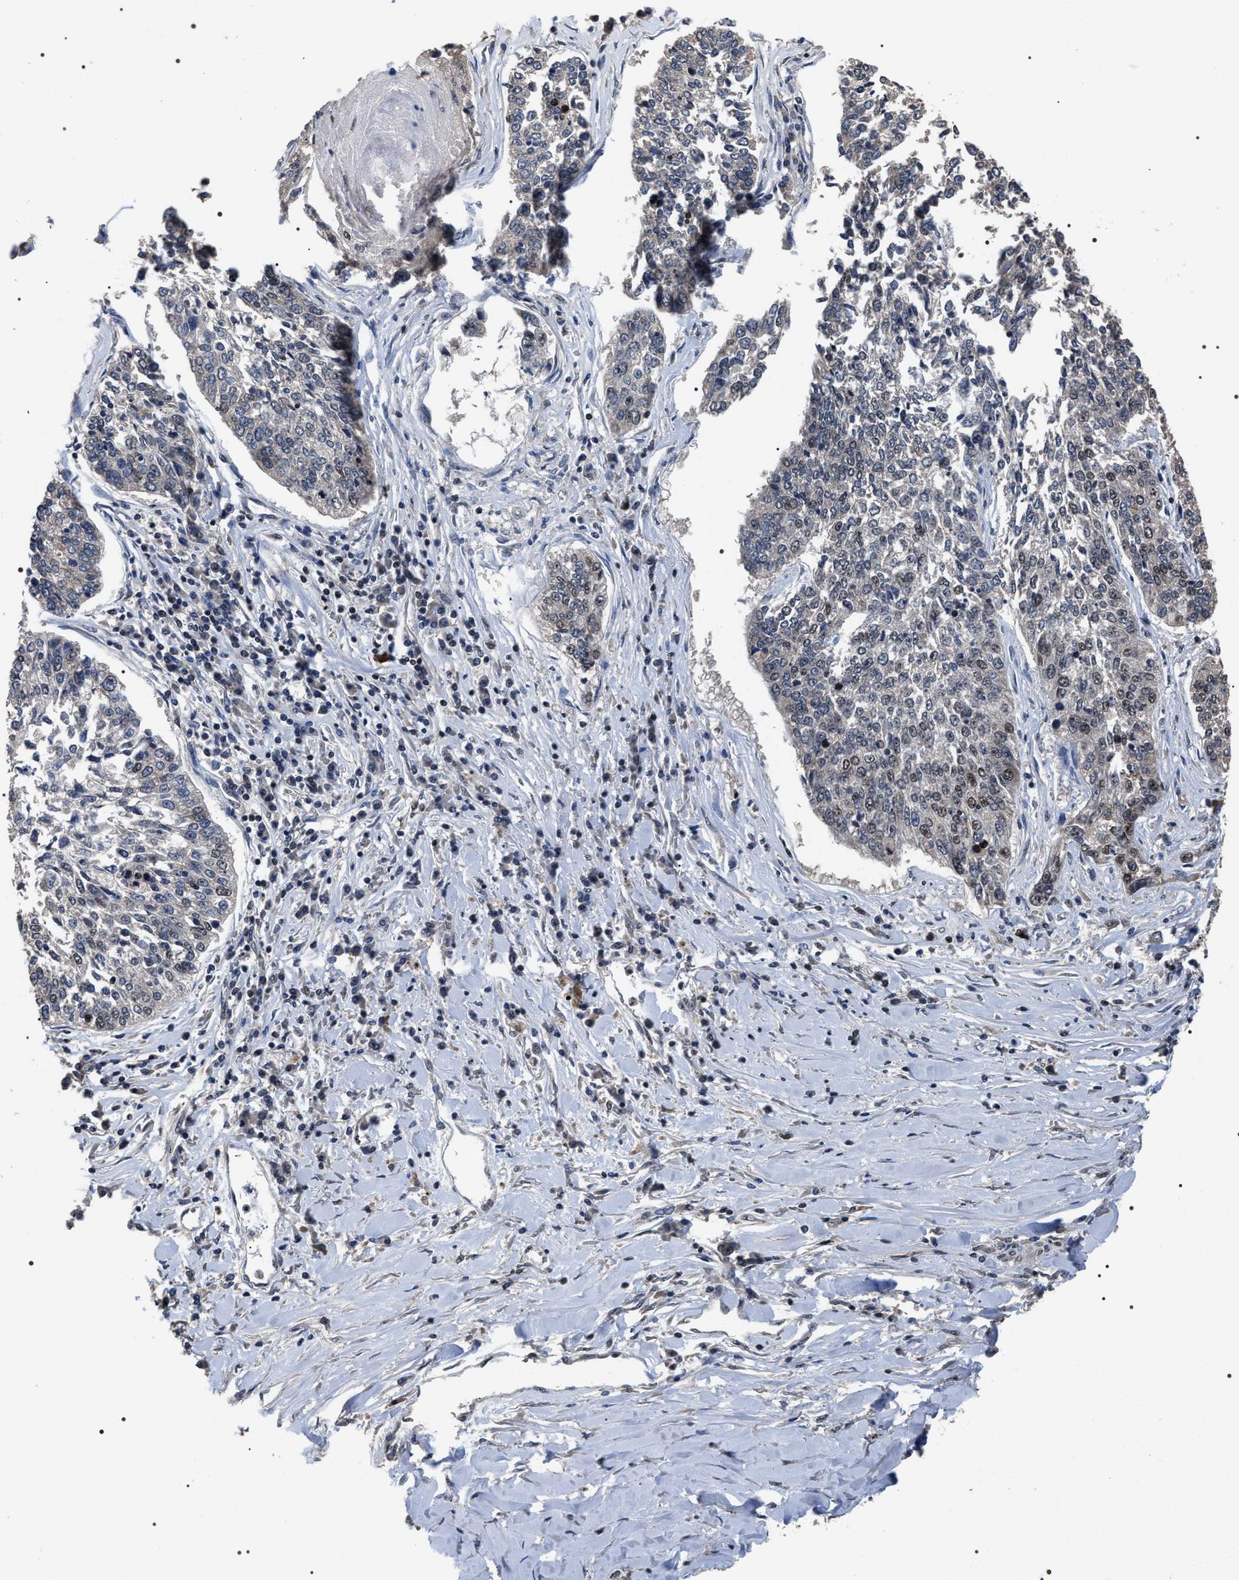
{"staining": {"intensity": "moderate", "quantity": "<25%", "location": "nuclear"}, "tissue": "lung cancer", "cell_type": "Tumor cells", "image_type": "cancer", "snomed": [{"axis": "morphology", "description": "Normal tissue, NOS"}, {"axis": "morphology", "description": "Squamous cell carcinoma, NOS"}, {"axis": "topography", "description": "Cartilage tissue"}, {"axis": "topography", "description": "Bronchus"}, {"axis": "topography", "description": "Lung"}], "caption": "Human lung squamous cell carcinoma stained for a protein (brown) shows moderate nuclear positive staining in approximately <25% of tumor cells.", "gene": "RRP1B", "patient": {"sex": "female", "age": 49}}